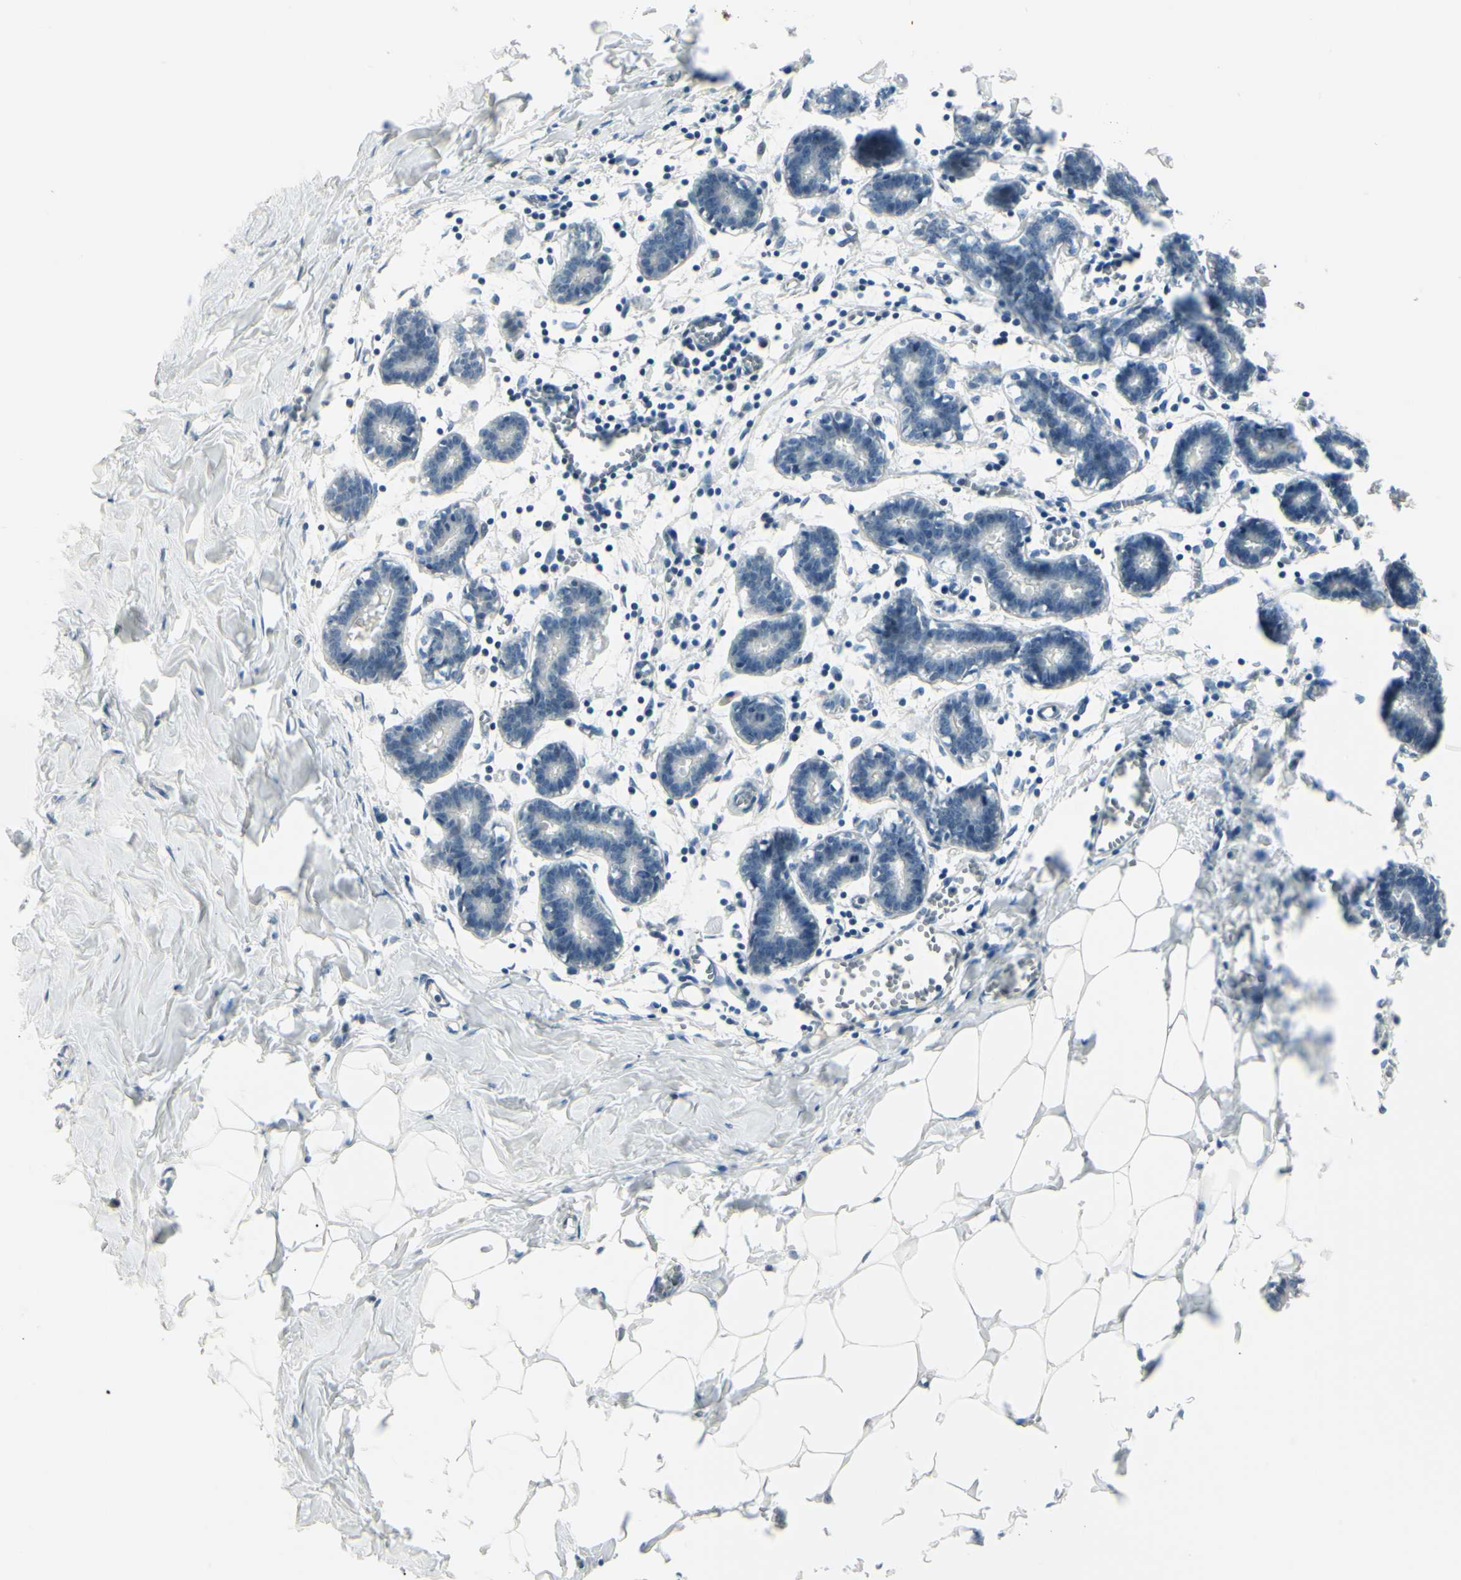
{"staining": {"intensity": "negative", "quantity": "none", "location": "none"}, "tissue": "breast", "cell_type": "Adipocytes", "image_type": "normal", "snomed": [{"axis": "morphology", "description": "Normal tissue, NOS"}, {"axis": "topography", "description": "Breast"}], "caption": "This is an IHC histopathology image of normal human breast. There is no positivity in adipocytes.", "gene": "SH3GL2", "patient": {"sex": "female", "age": 27}}